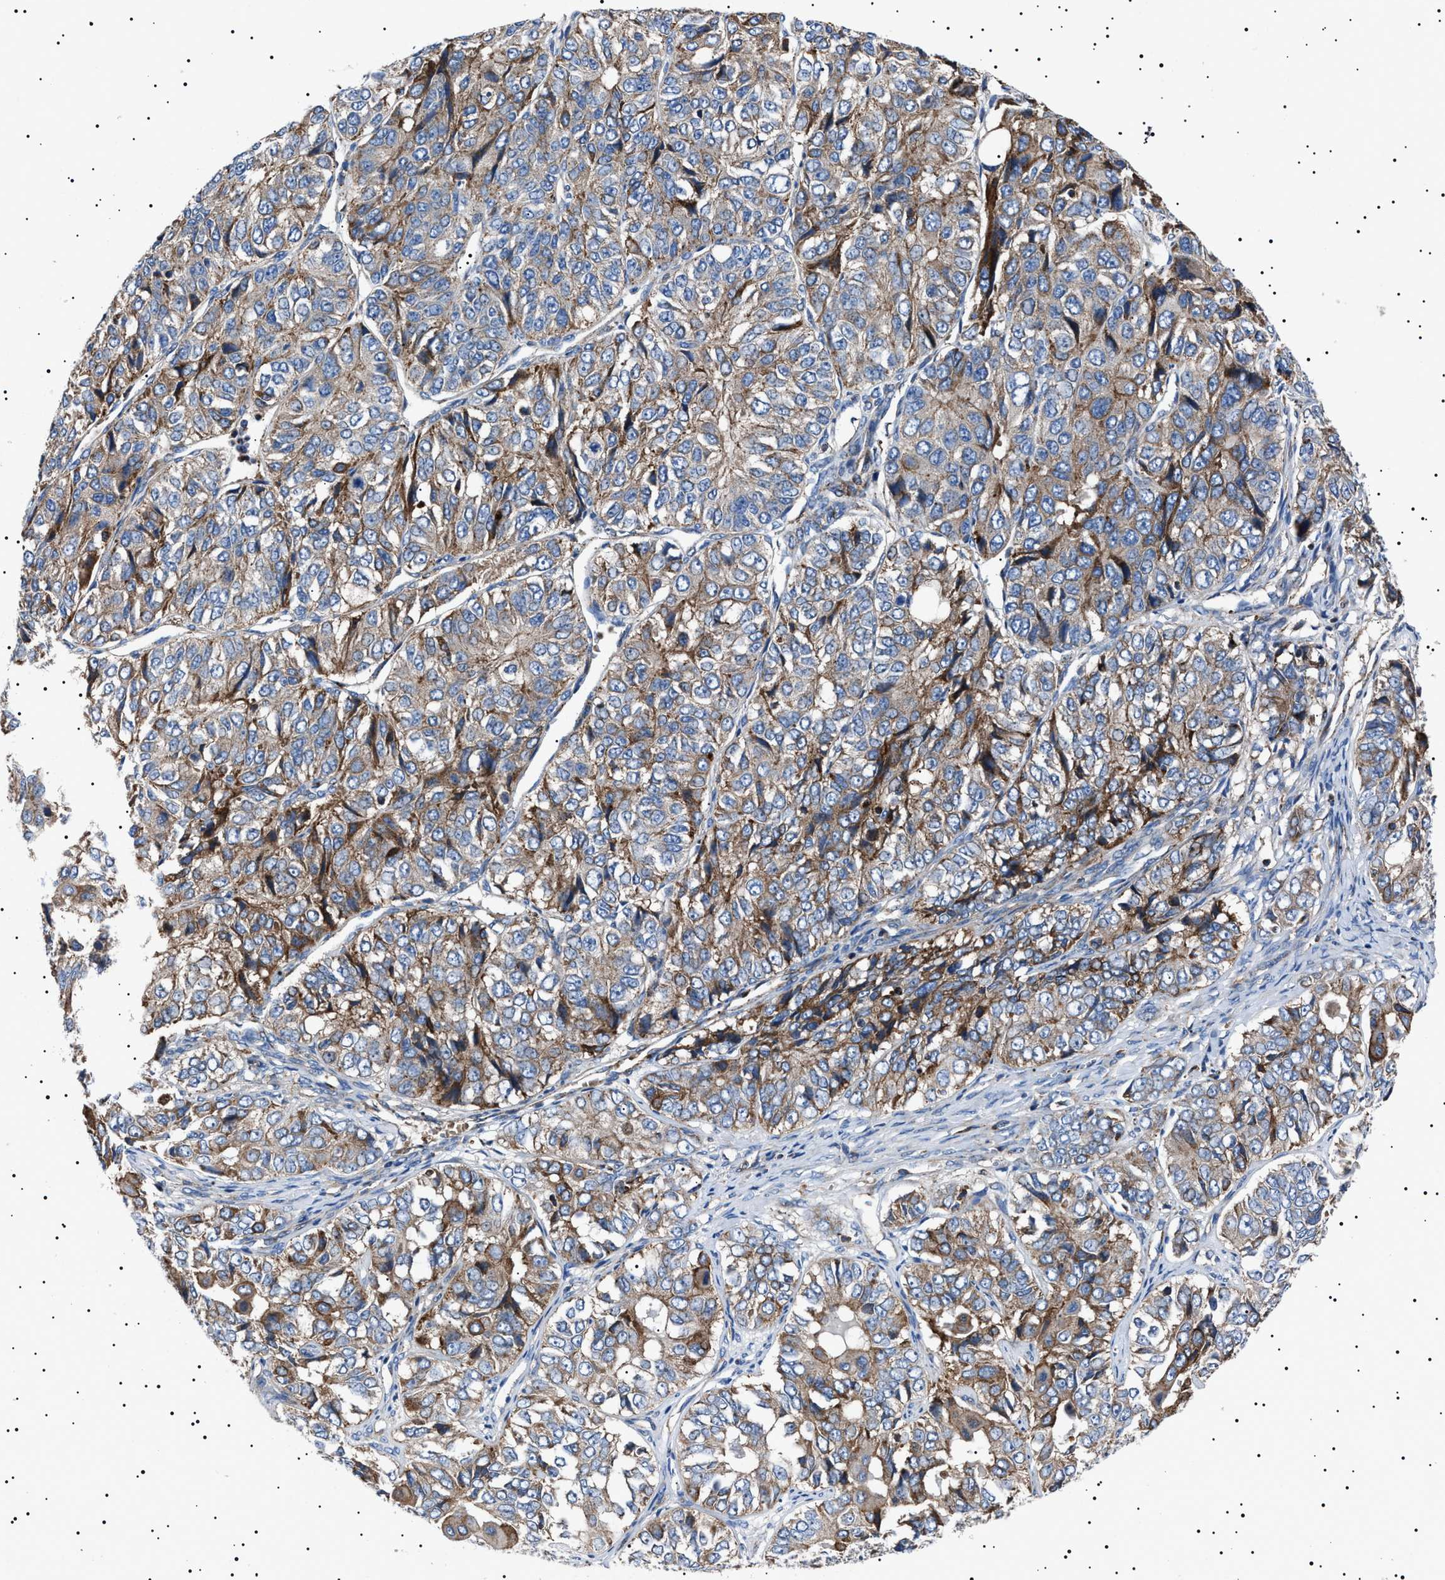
{"staining": {"intensity": "moderate", "quantity": ">75%", "location": "cytoplasmic/membranous"}, "tissue": "ovarian cancer", "cell_type": "Tumor cells", "image_type": "cancer", "snomed": [{"axis": "morphology", "description": "Carcinoma, endometroid"}, {"axis": "topography", "description": "Ovary"}], "caption": "Endometroid carcinoma (ovarian) was stained to show a protein in brown. There is medium levels of moderate cytoplasmic/membranous expression in approximately >75% of tumor cells.", "gene": "NEU1", "patient": {"sex": "female", "age": 51}}